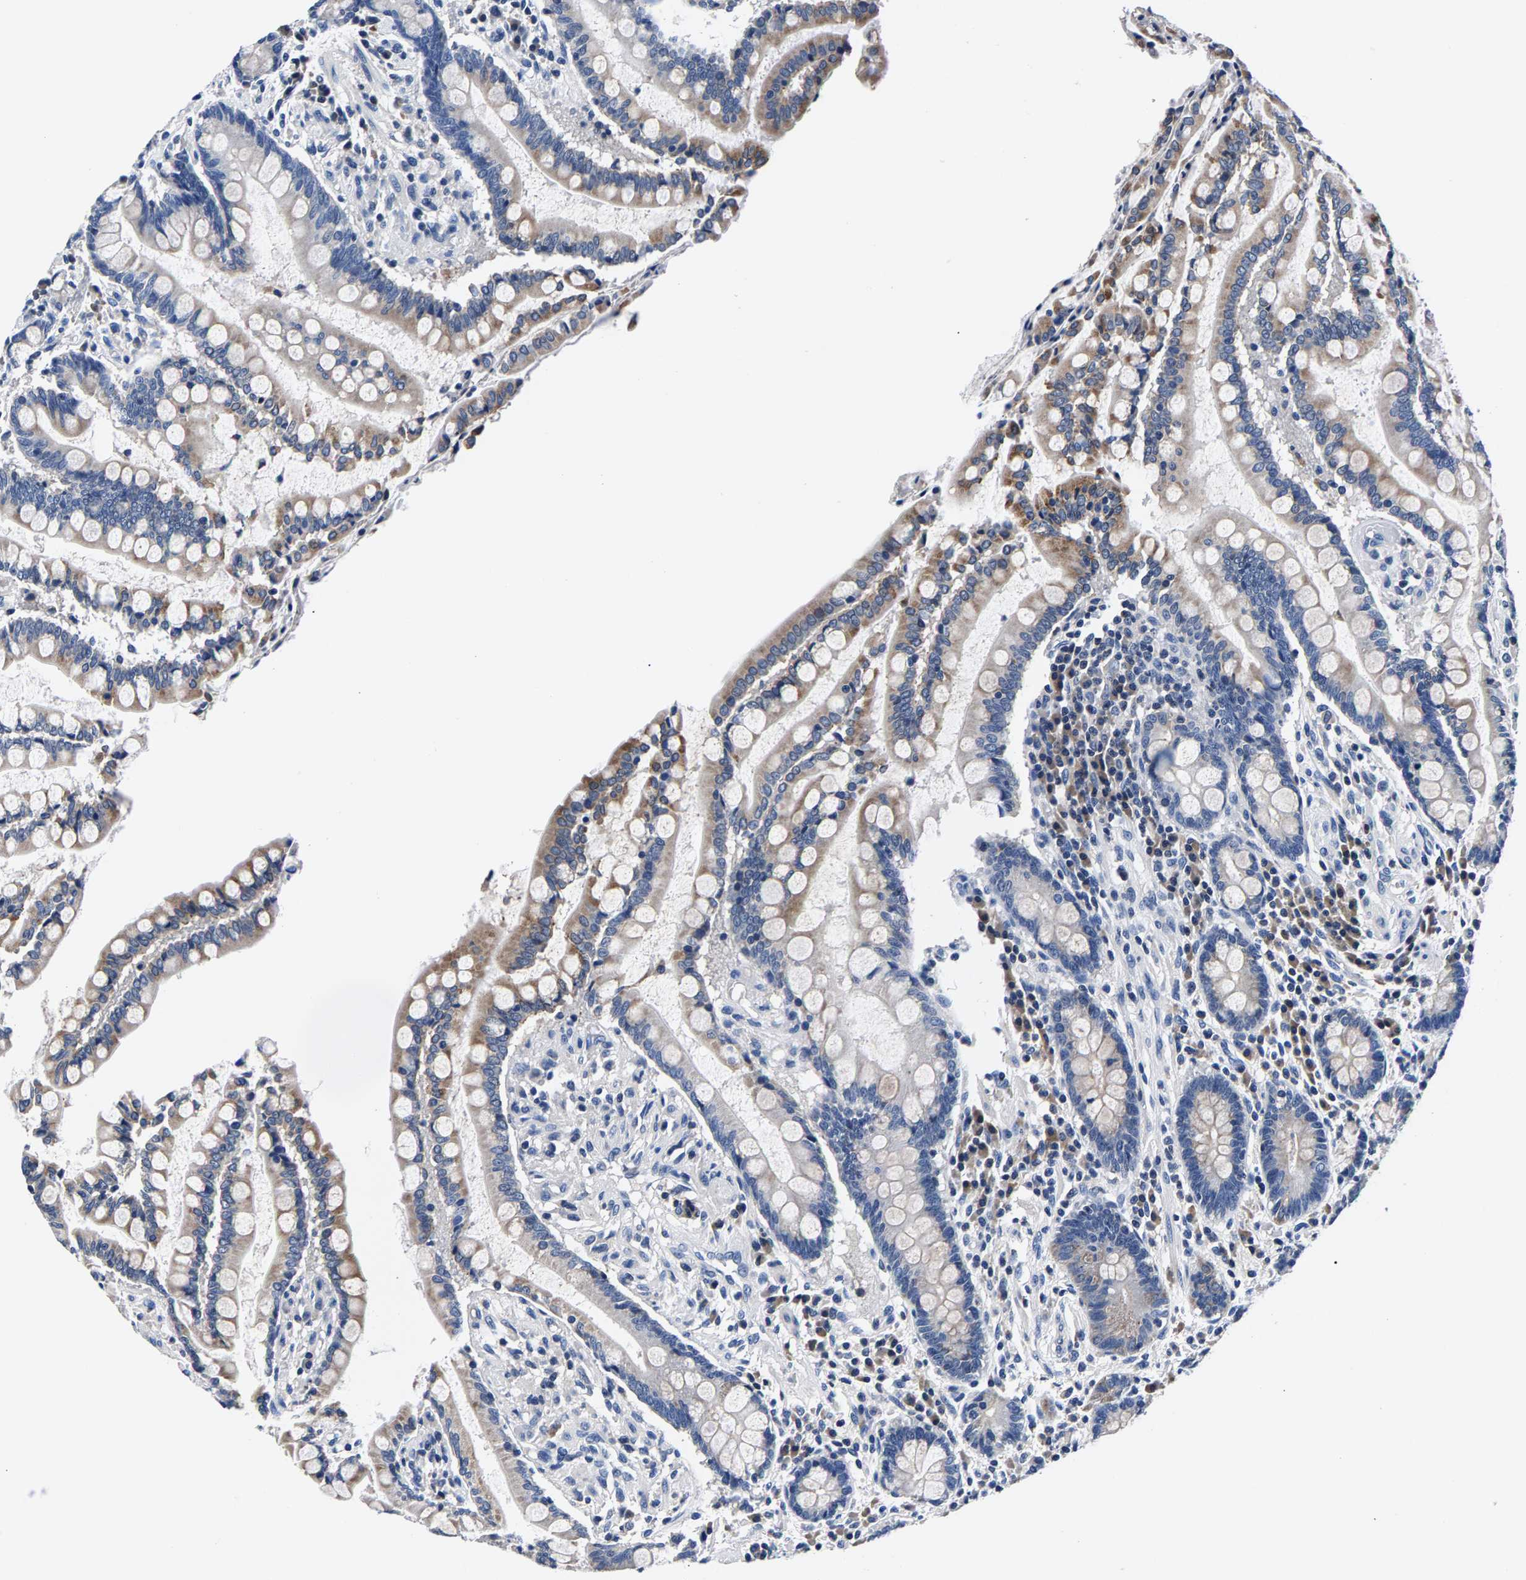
{"staining": {"intensity": "negative", "quantity": "none", "location": "none"}, "tissue": "colon", "cell_type": "Endothelial cells", "image_type": "normal", "snomed": [{"axis": "morphology", "description": "Normal tissue, NOS"}, {"axis": "topography", "description": "Colon"}], "caption": "Immunohistochemical staining of unremarkable human colon reveals no significant staining in endothelial cells.", "gene": "PHF24", "patient": {"sex": "male", "age": 73}}